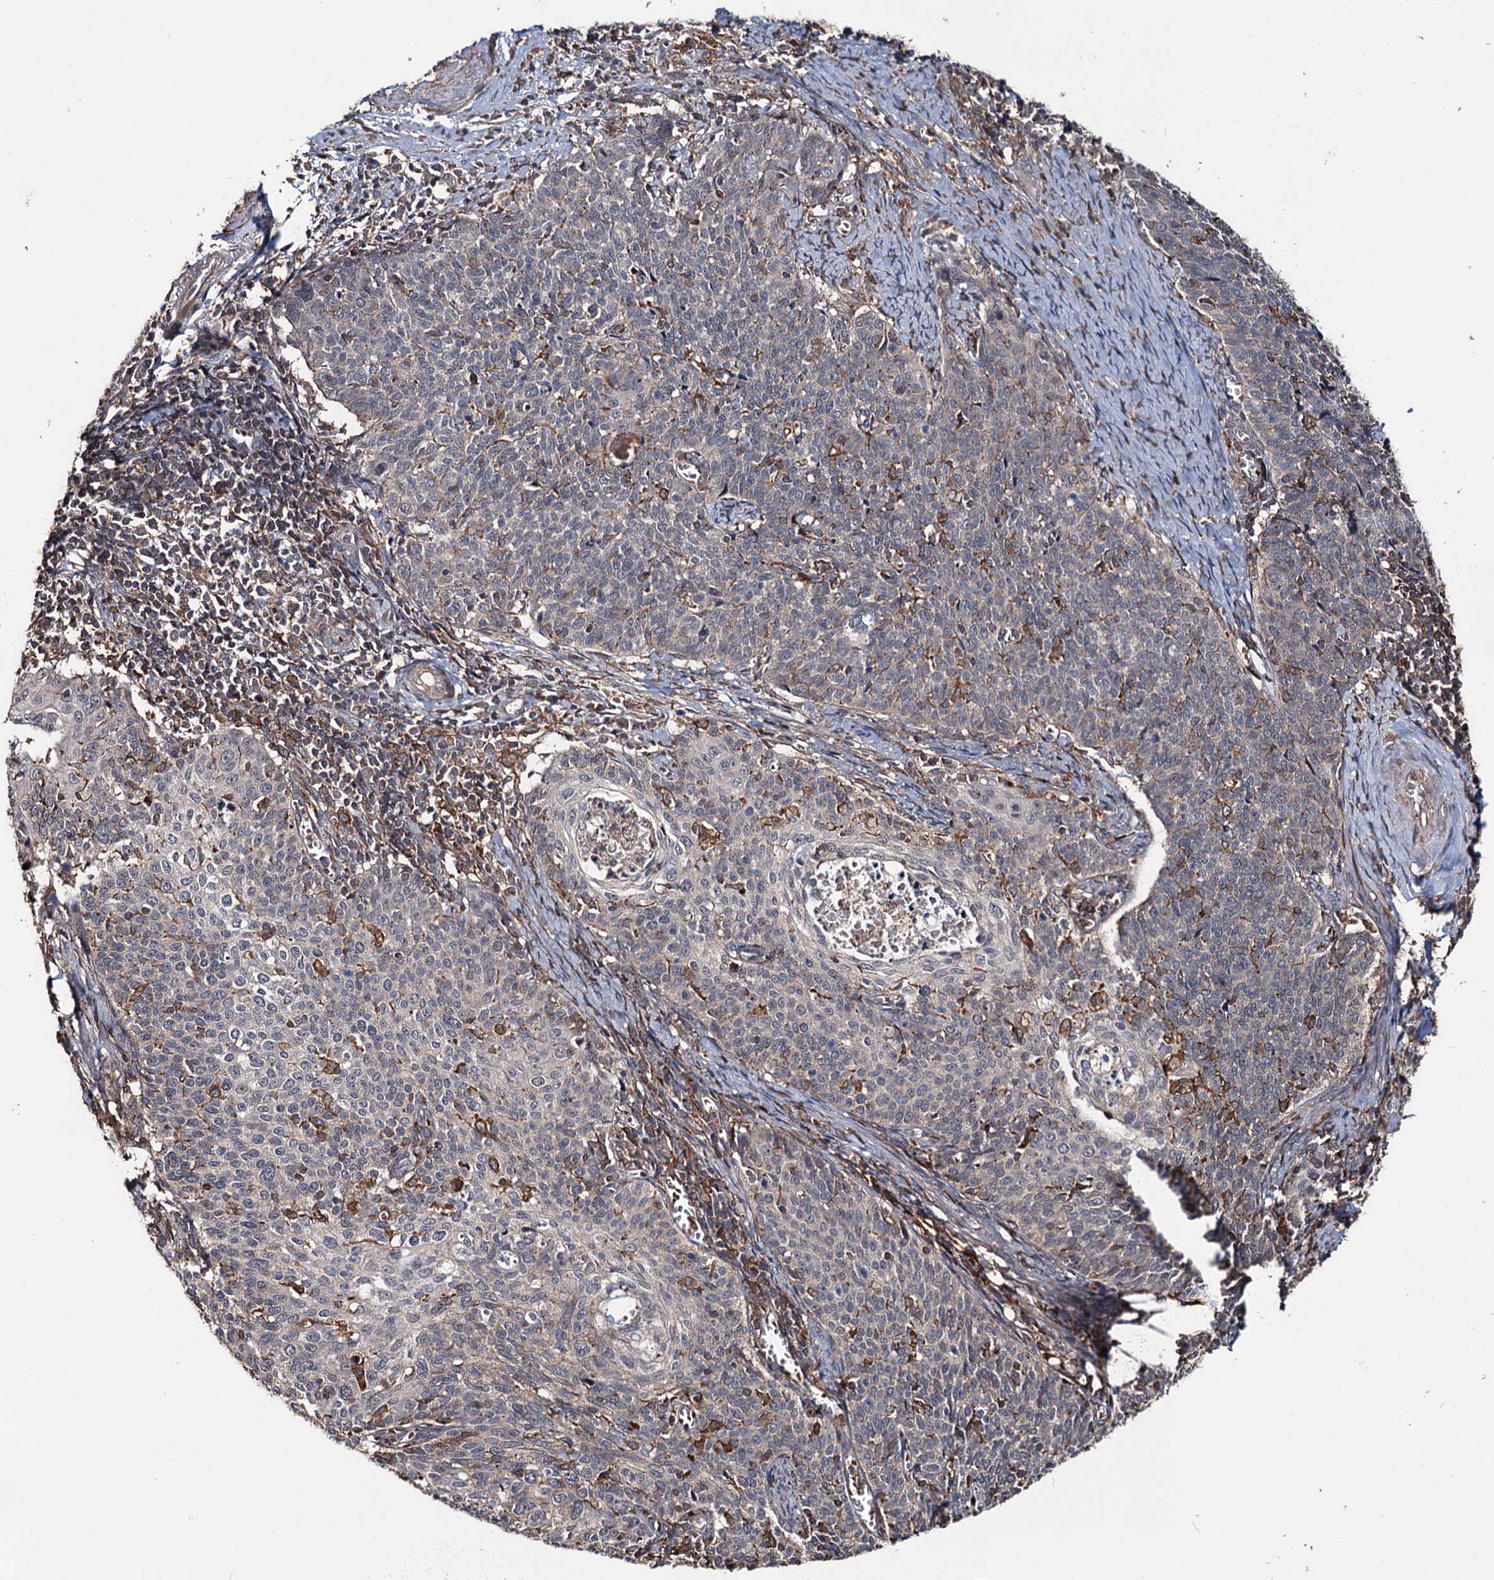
{"staining": {"intensity": "negative", "quantity": "none", "location": "none"}, "tissue": "cervical cancer", "cell_type": "Tumor cells", "image_type": "cancer", "snomed": [{"axis": "morphology", "description": "Squamous cell carcinoma, NOS"}, {"axis": "topography", "description": "Cervix"}], "caption": "IHC of cervical squamous cell carcinoma demonstrates no expression in tumor cells.", "gene": "GRIP1", "patient": {"sex": "female", "age": 39}}